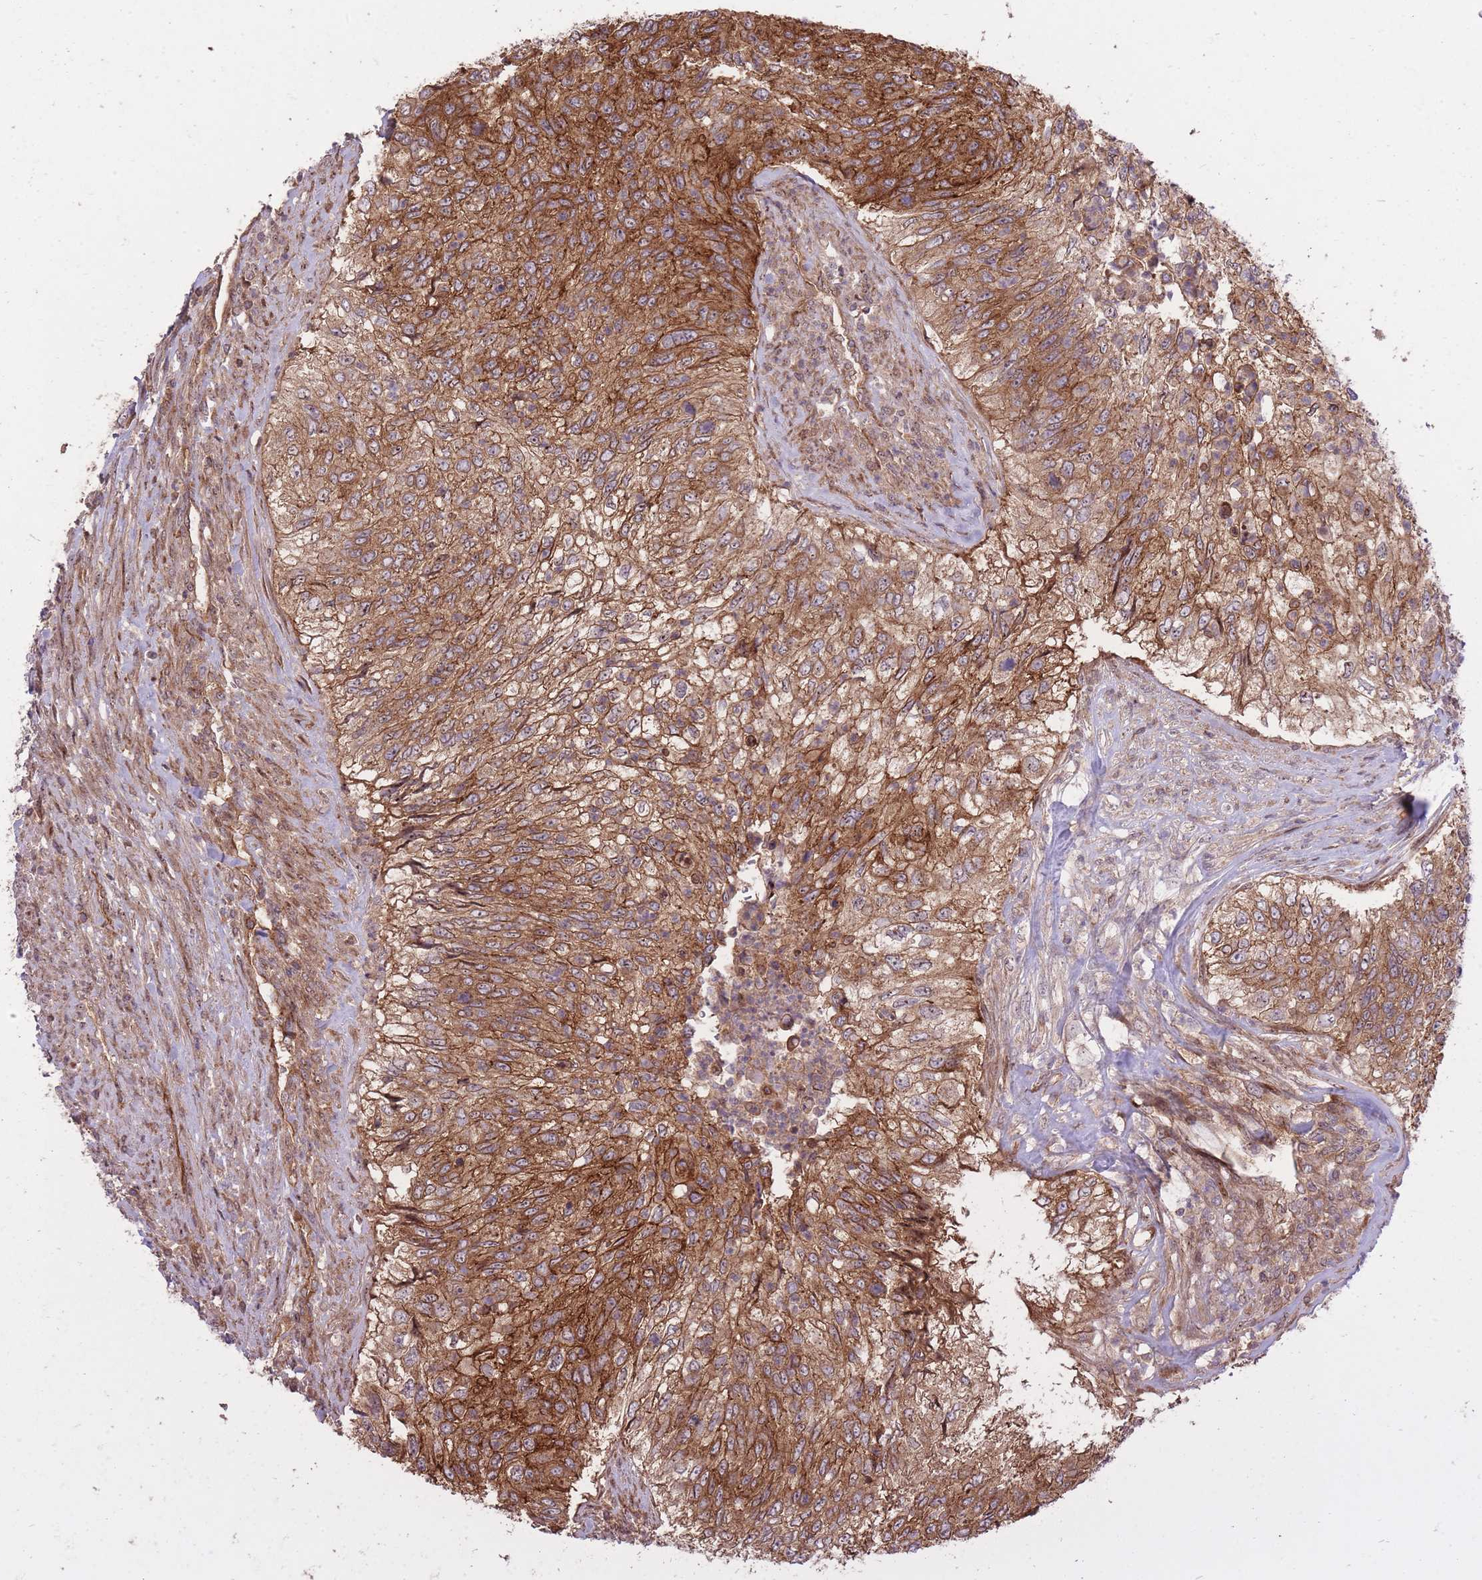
{"staining": {"intensity": "moderate", "quantity": ">75%", "location": "cytoplasmic/membranous"}, "tissue": "urothelial cancer", "cell_type": "Tumor cells", "image_type": "cancer", "snomed": [{"axis": "morphology", "description": "Urothelial carcinoma, High grade"}, {"axis": "topography", "description": "Urinary bladder"}], "caption": "The micrograph shows immunohistochemical staining of urothelial carcinoma (high-grade). There is moderate cytoplasmic/membranous positivity is seen in about >75% of tumor cells.", "gene": "PLD1", "patient": {"sex": "female", "age": 60}}